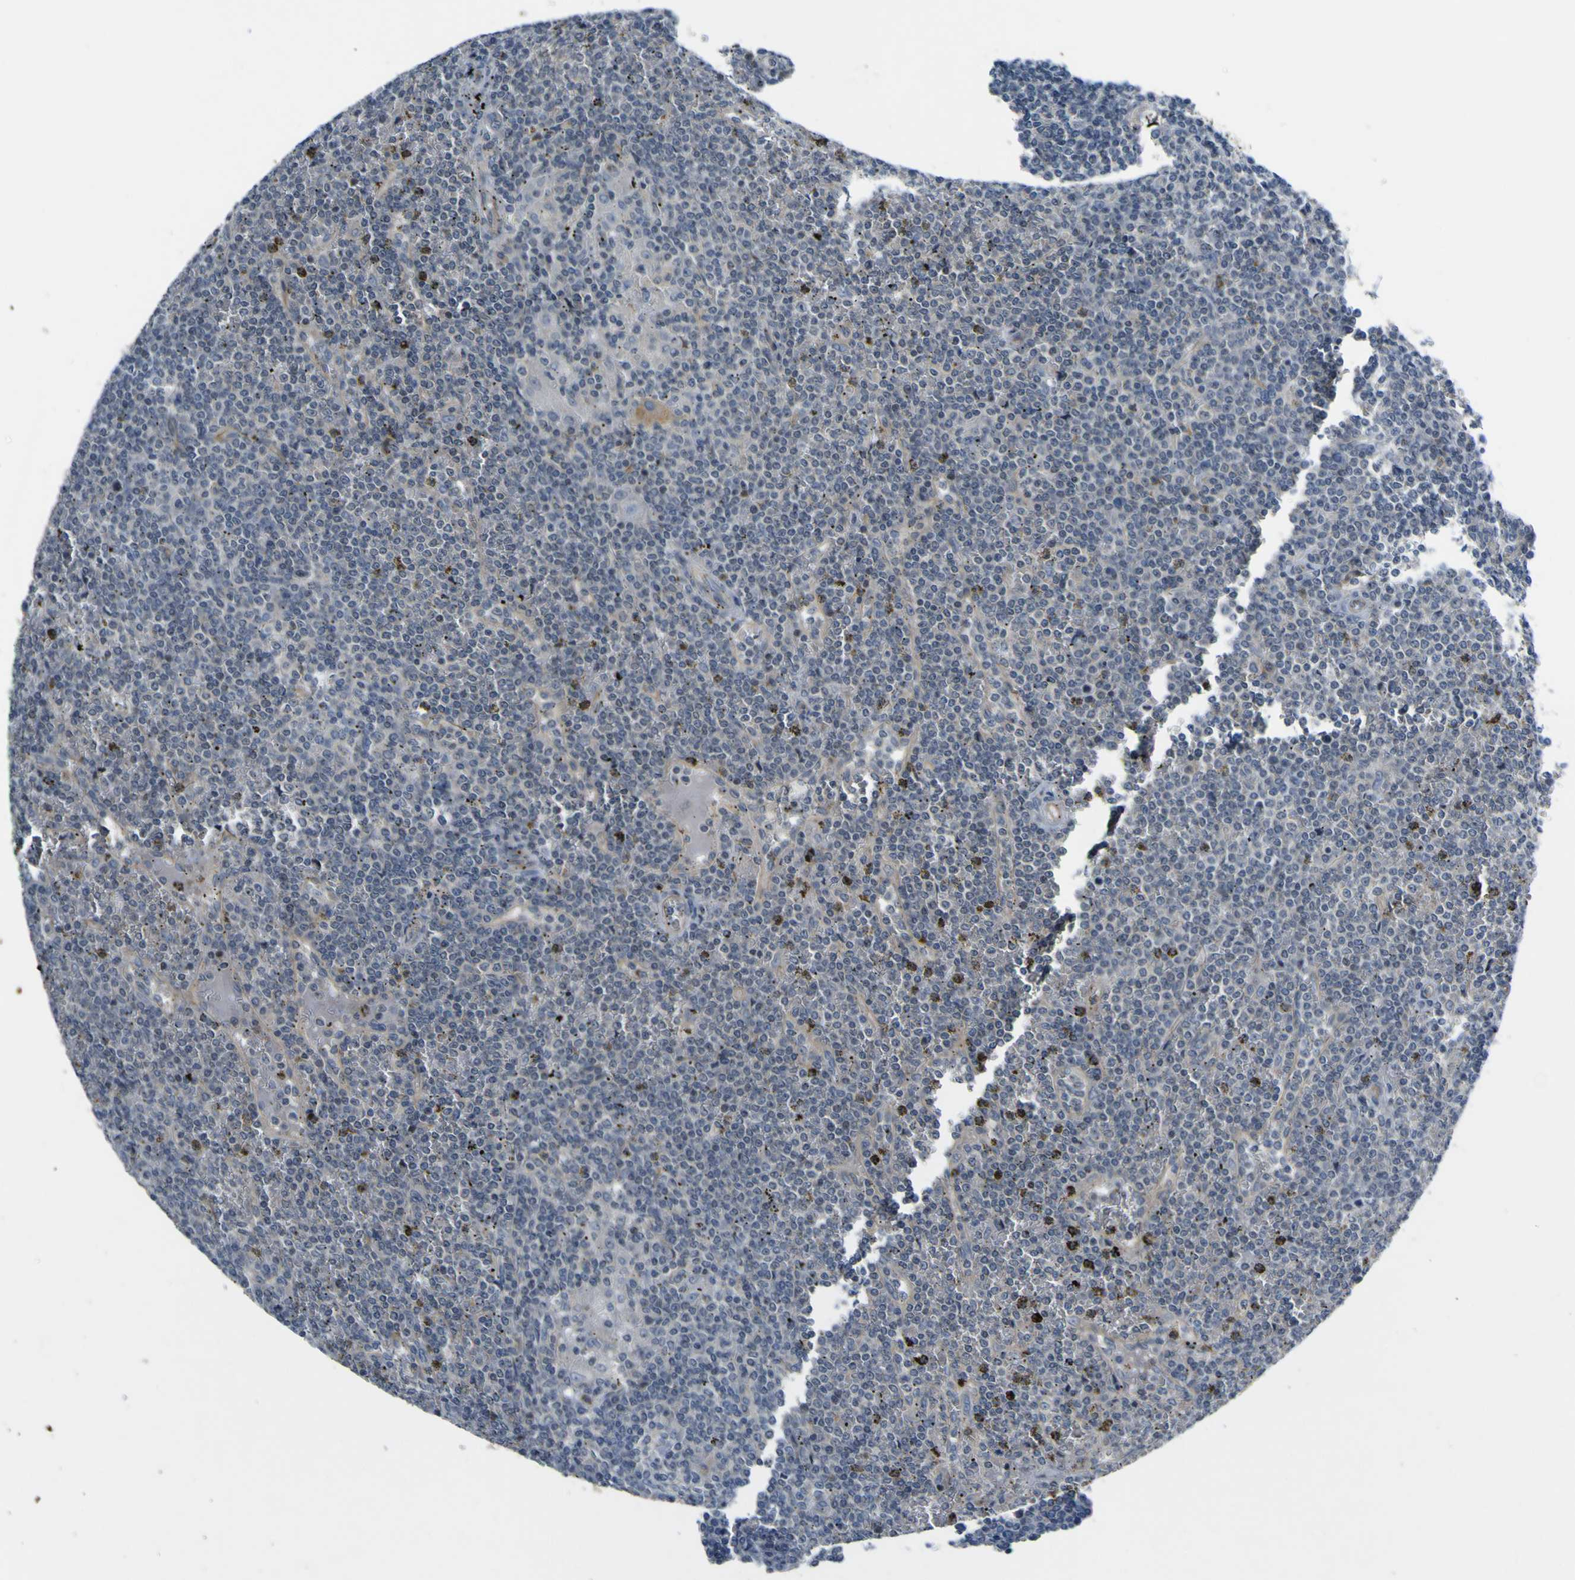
{"staining": {"intensity": "negative", "quantity": "none", "location": "none"}, "tissue": "lymphoma", "cell_type": "Tumor cells", "image_type": "cancer", "snomed": [{"axis": "morphology", "description": "Malignant lymphoma, non-Hodgkin's type, Low grade"}, {"axis": "topography", "description": "Spleen"}], "caption": "Tumor cells show no significant protein positivity in malignant lymphoma, non-Hodgkin's type (low-grade).", "gene": "LDLR", "patient": {"sex": "female", "age": 19}}